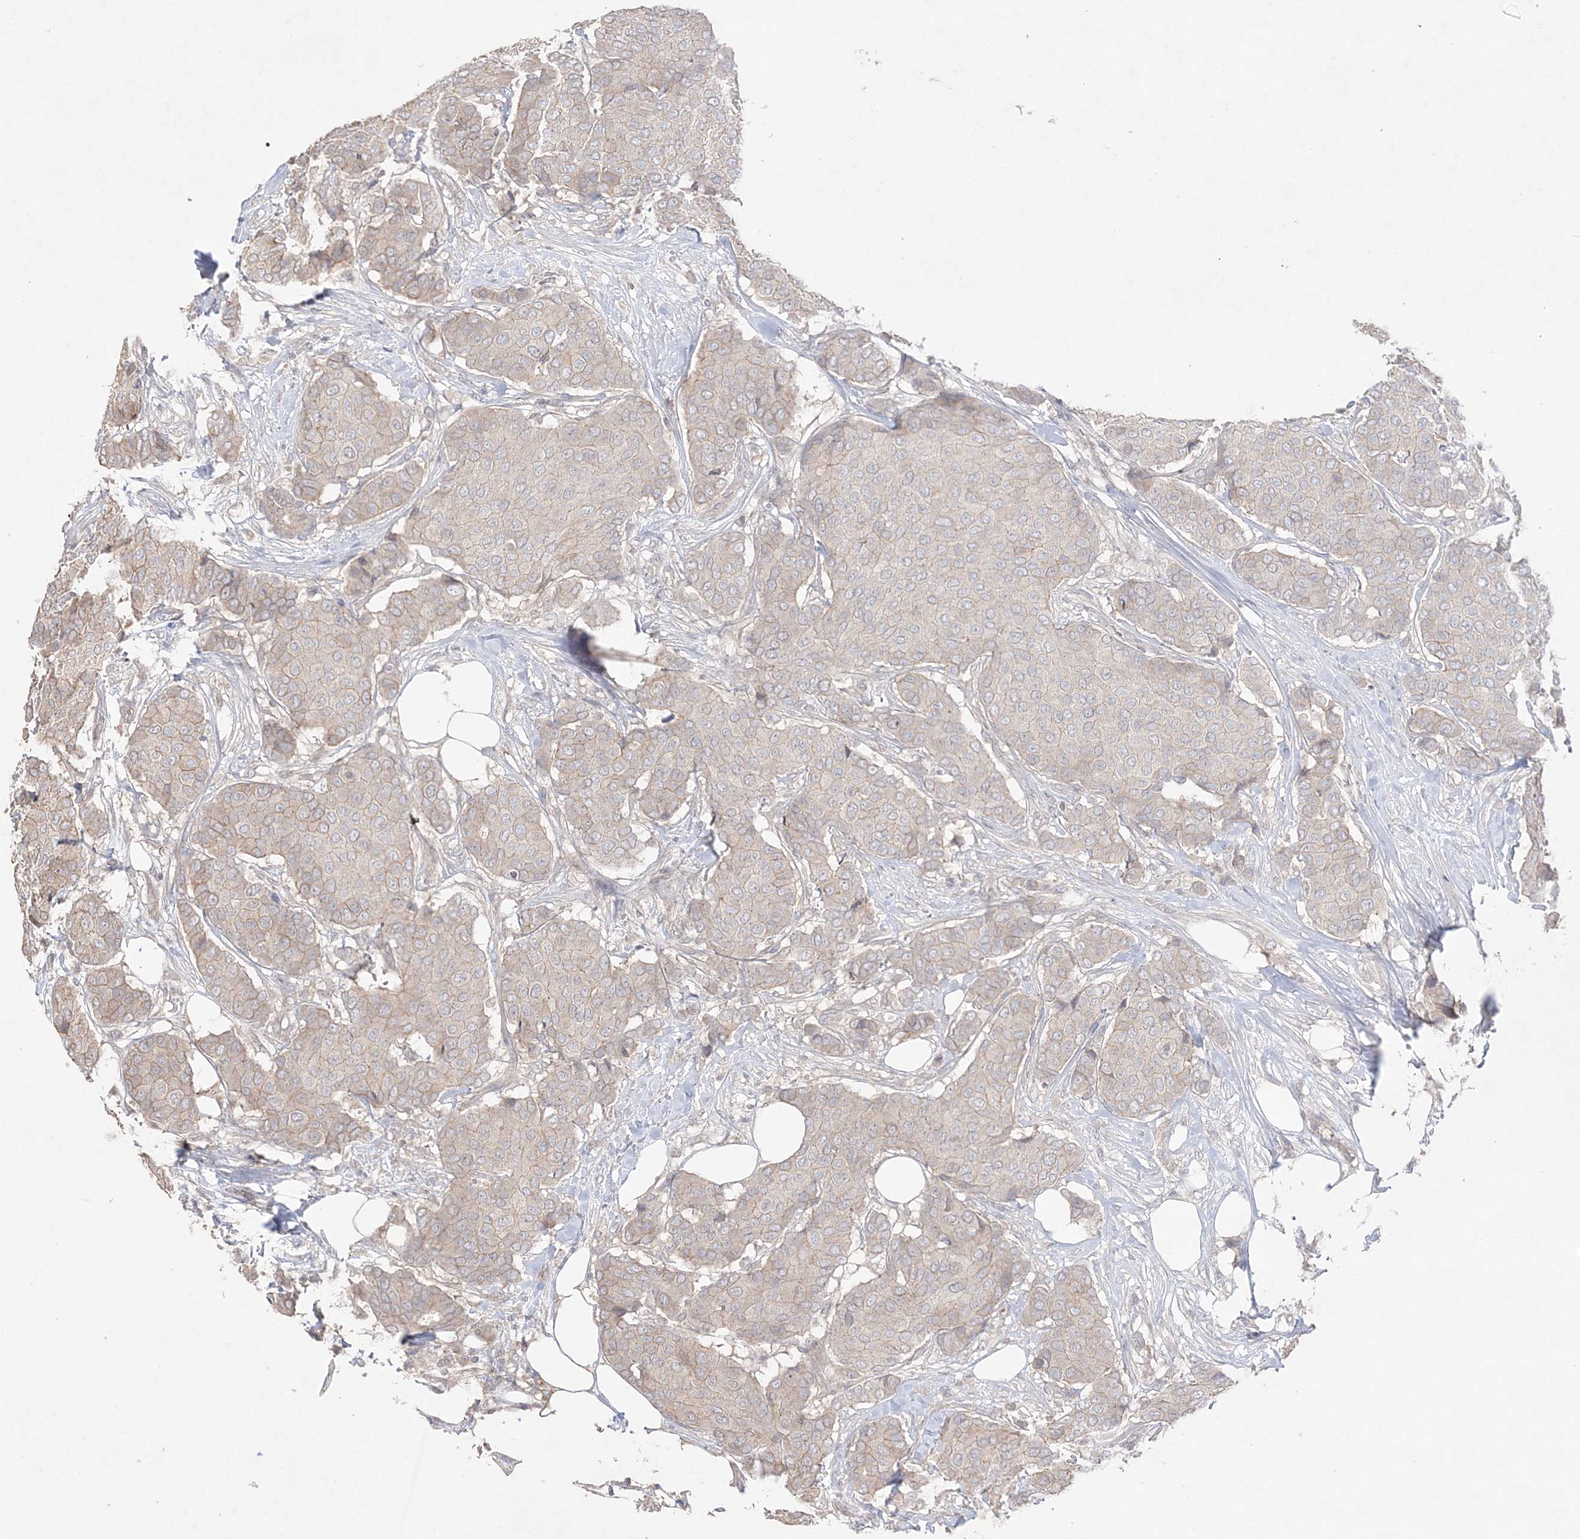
{"staining": {"intensity": "weak", "quantity": "<25%", "location": "cytoplasmic/membranous"}, "tissue": "breast cancer", "cell_type": "Tumor cells", "image_type": "cancer", "snomed": [{"axis": "morphology", "description": "Duct carcinoma"}, {"axis": "topography", "description": "Breast"}], "caption": "IHC of breast cancer (infiltrating ductal carcinoma) demonstrates no positivity in tumor cells.", "gene": "SH3BP4", "patient": {"sex": "female", "age": 75}}